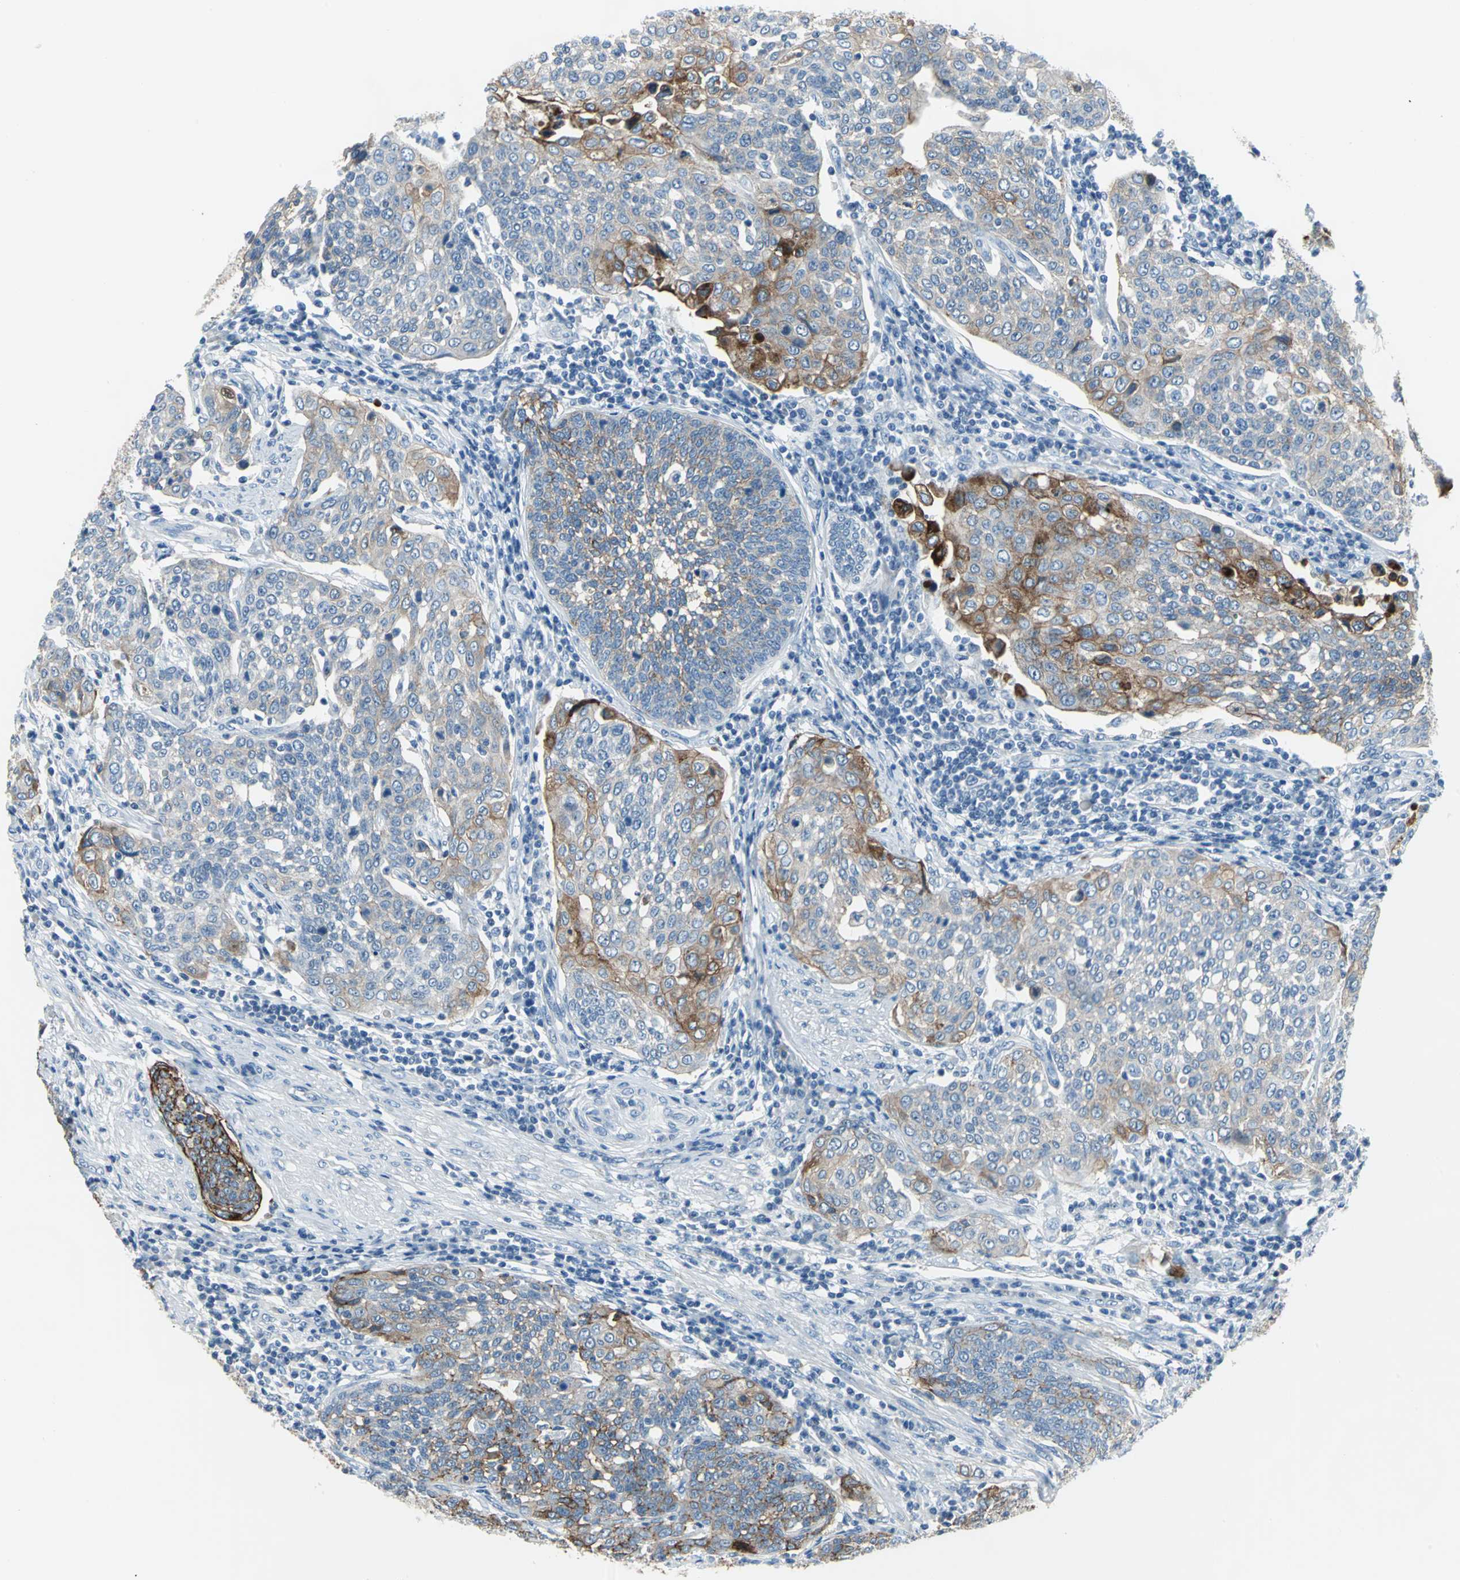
{"staining": {"intensity": "strong", "quantity": "<25%", "location": "cytoplasmic/membranous"}, "tissue": "cervical cancer", "cell_type": "Tumor cells", "image_type": "cancer", "snomed": [{"axis": "morphology", "description": "Squamous cell carcinoma, NOS"}, {"axis": "topography", "description": "Cervix"}], "caption": "Protein staining by immunohistochemistry (IHC) exhibits strong cytoplasmic/membranous expression in about <25% of tumor cells in cervical squamous cell carcinoma.", "gene": "MUC4", "patient": {"sex": "female", "age": 34}}